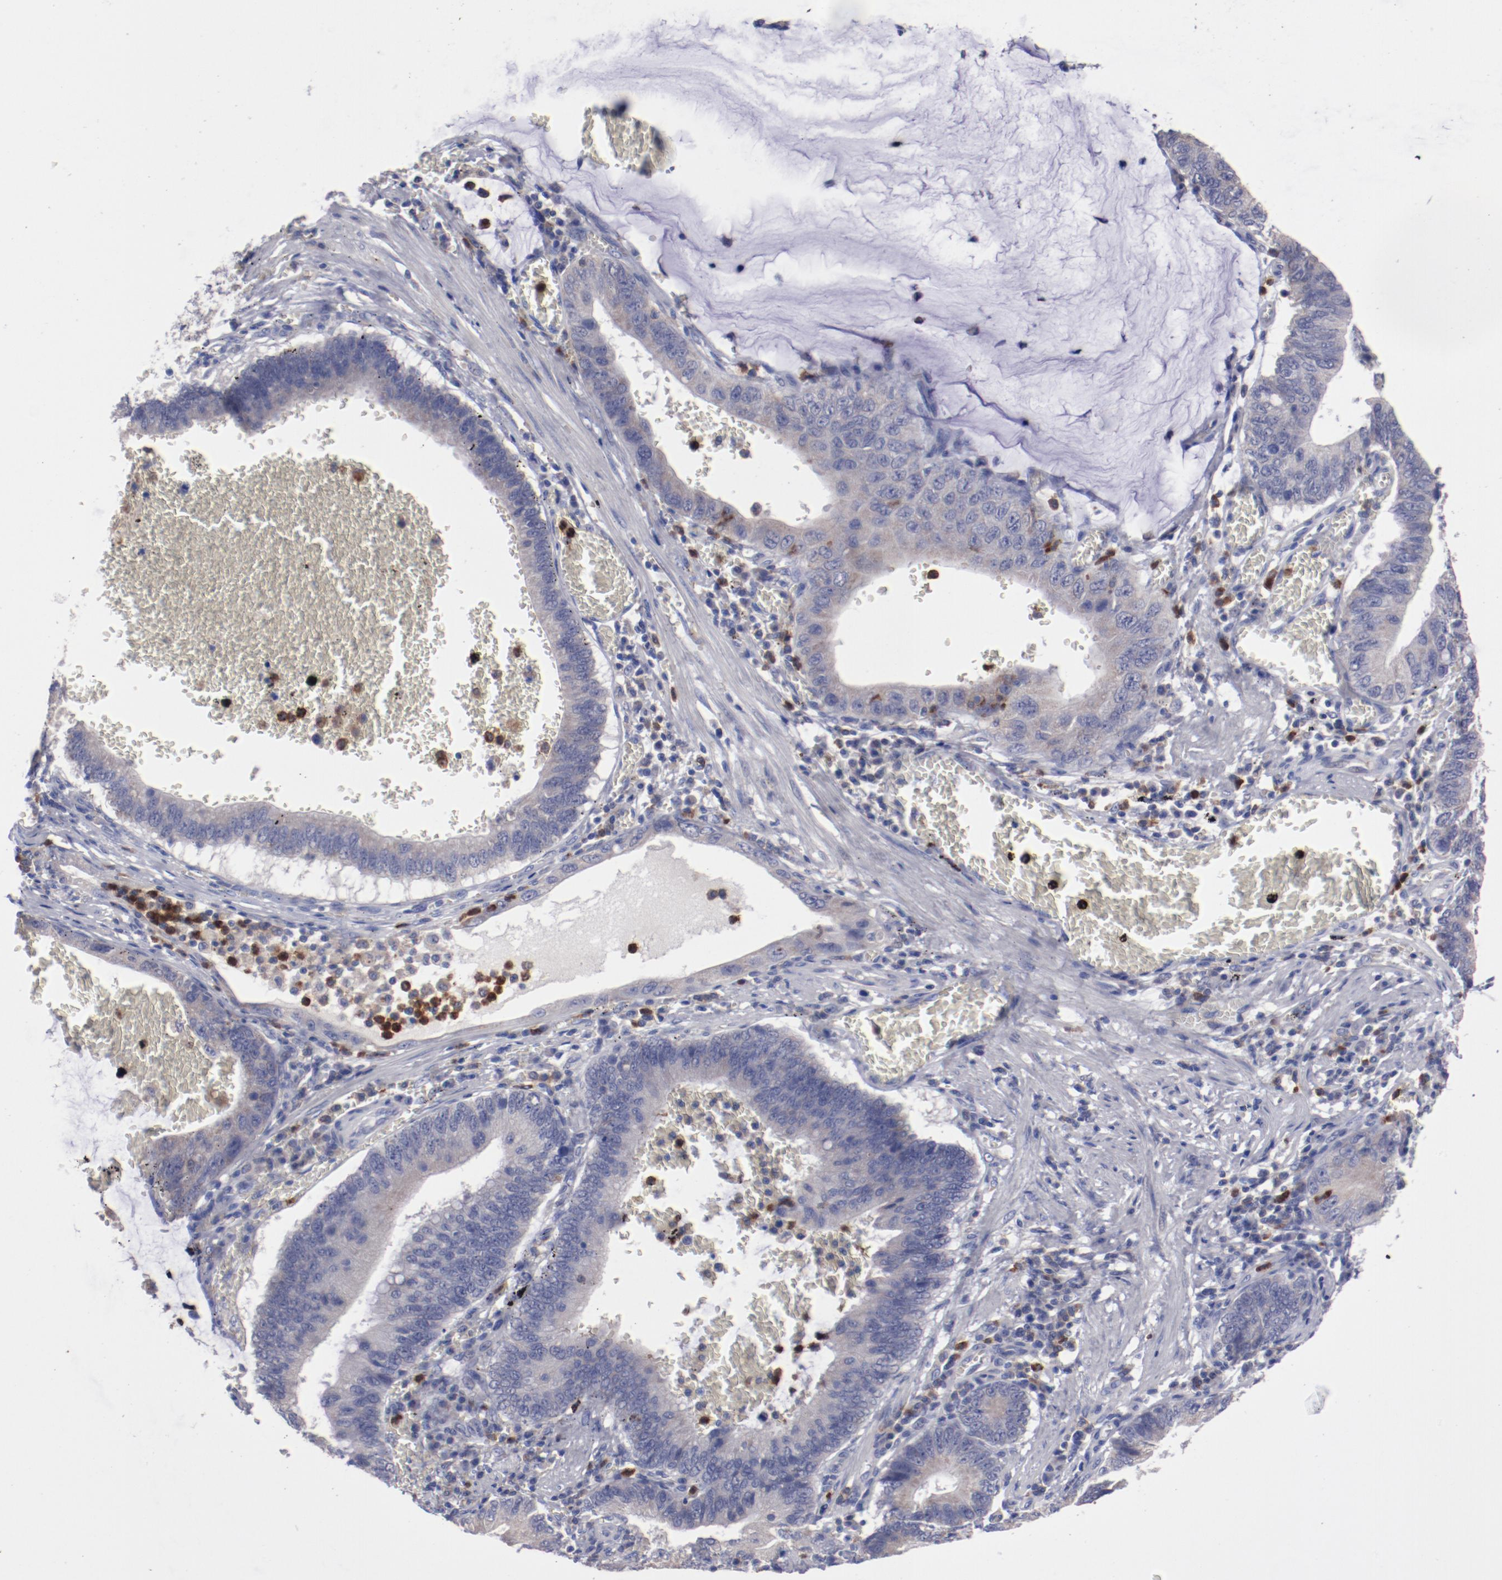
{"staining": {"intensity": "weak", "quantity": ">75%", "location": "cytoplasmic/membranous"}, "tissue": "stomach cancer", "cell_type": "Tumor cells", "image_type": "cancer", "snomed": [{"axis": "morphology", "description": "Adenocarcinoma, NOS"}, {"axis": "topography", "description": "Stomach"}, {"axis": "topography", "description": "Gastric cardia"}], "caption": "This histopathology image shows adenocarcinoma (stomach) stained with immunohistochemistry to label a protein in brown. The cytoplasmic/membranous of tumor cells show weak positivity for the protein. Nuclei are counter-stained blue.", "gene": "FGR", "patient": {"sex": "male", "age": 59}}